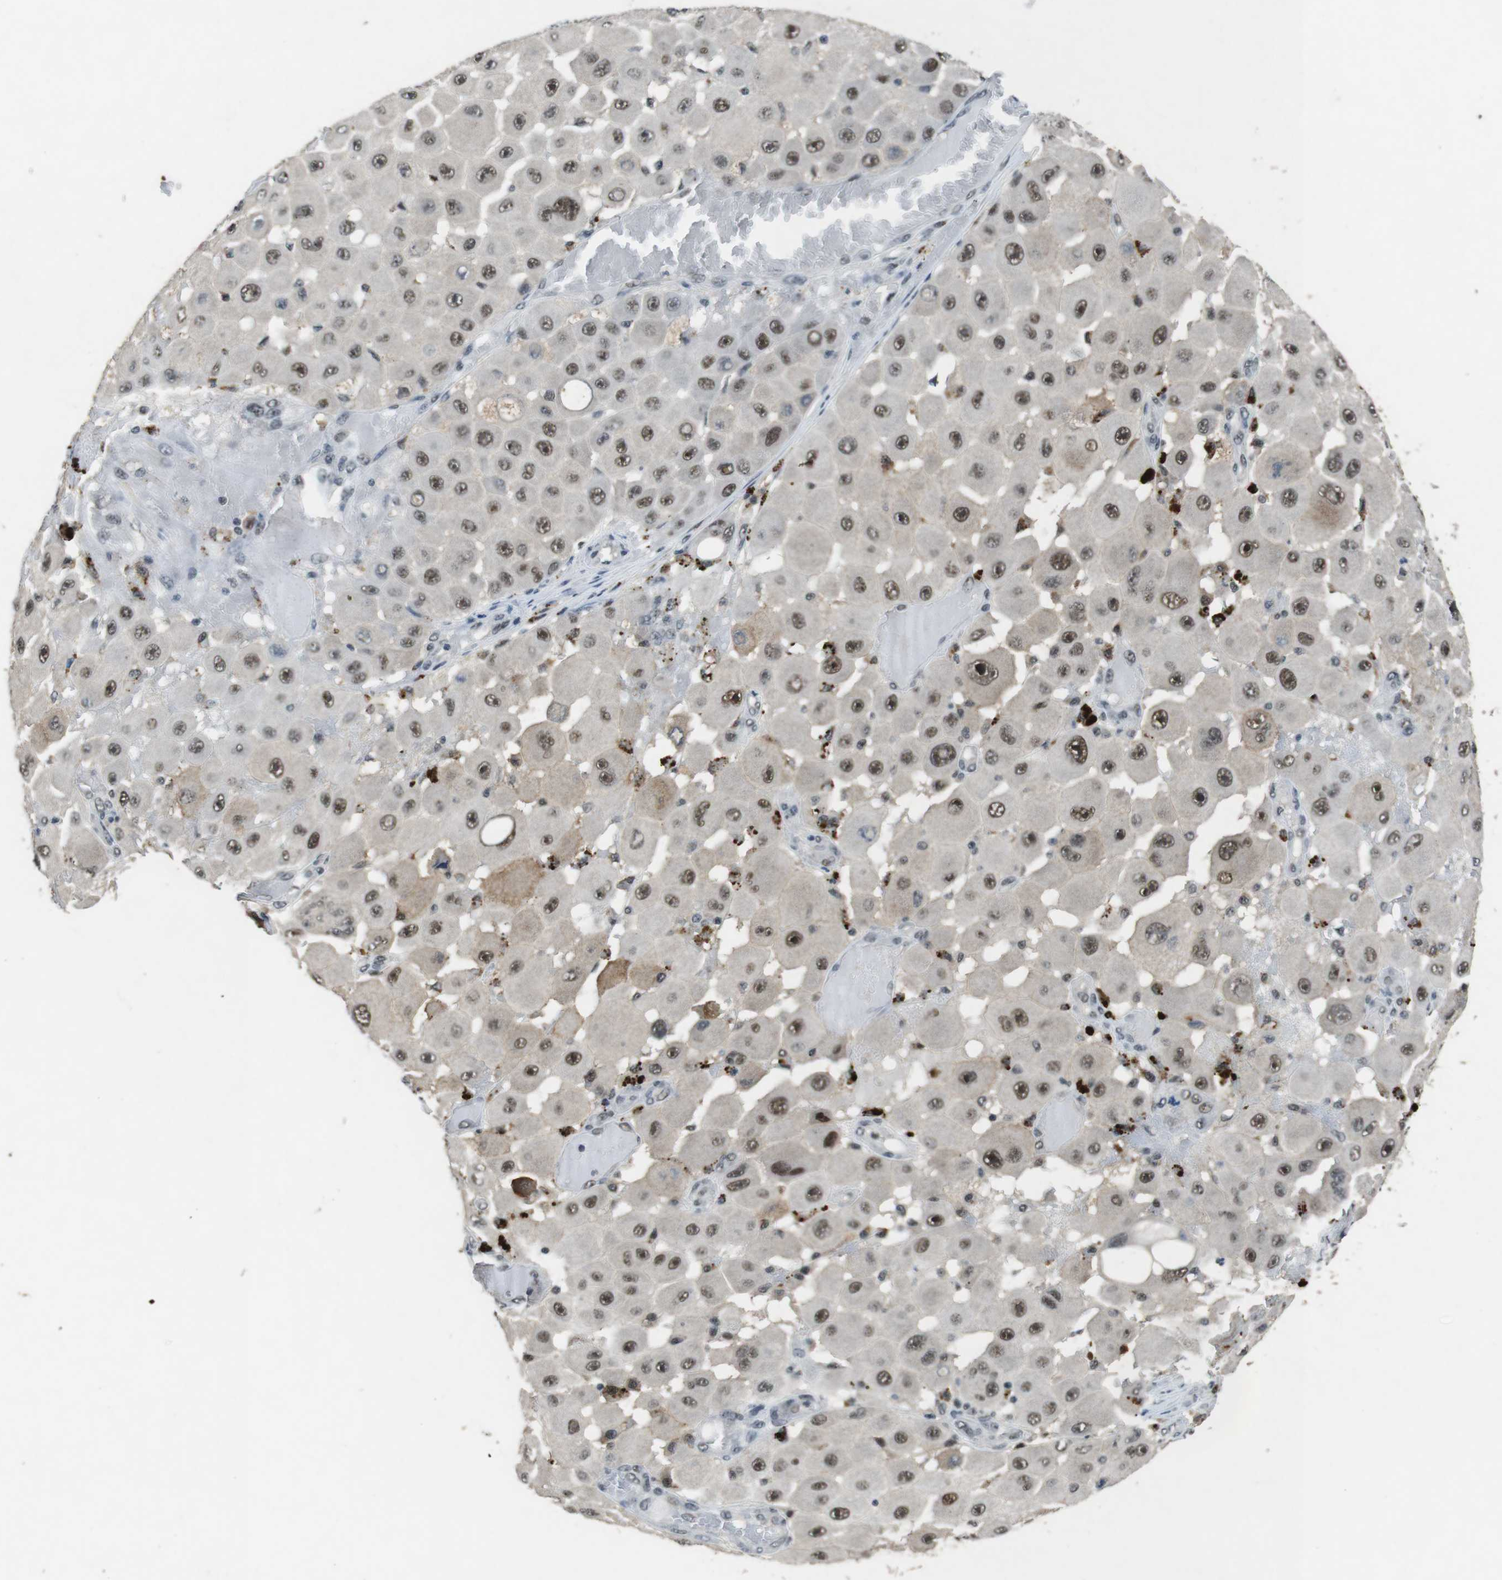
{"staining": {"intensity": "moderate", "quantity": ">75%", "location": "nuclear"}, "tissue": "melanoma", "cell_type": "Tumor cells", "image_type": "cancer", "snomed": [{"axis": "morphology", "description": "Malignant melanoma, NOS"}, {"axis": "topography", "description": "Skin"}], "caption": "Brown immunohistochemical staining in human melanoma shows moderate nuclear expression in approximately >75% of tumor cells.", "gene": "USP7", "patient": {"sex": "female", "age": 81}}